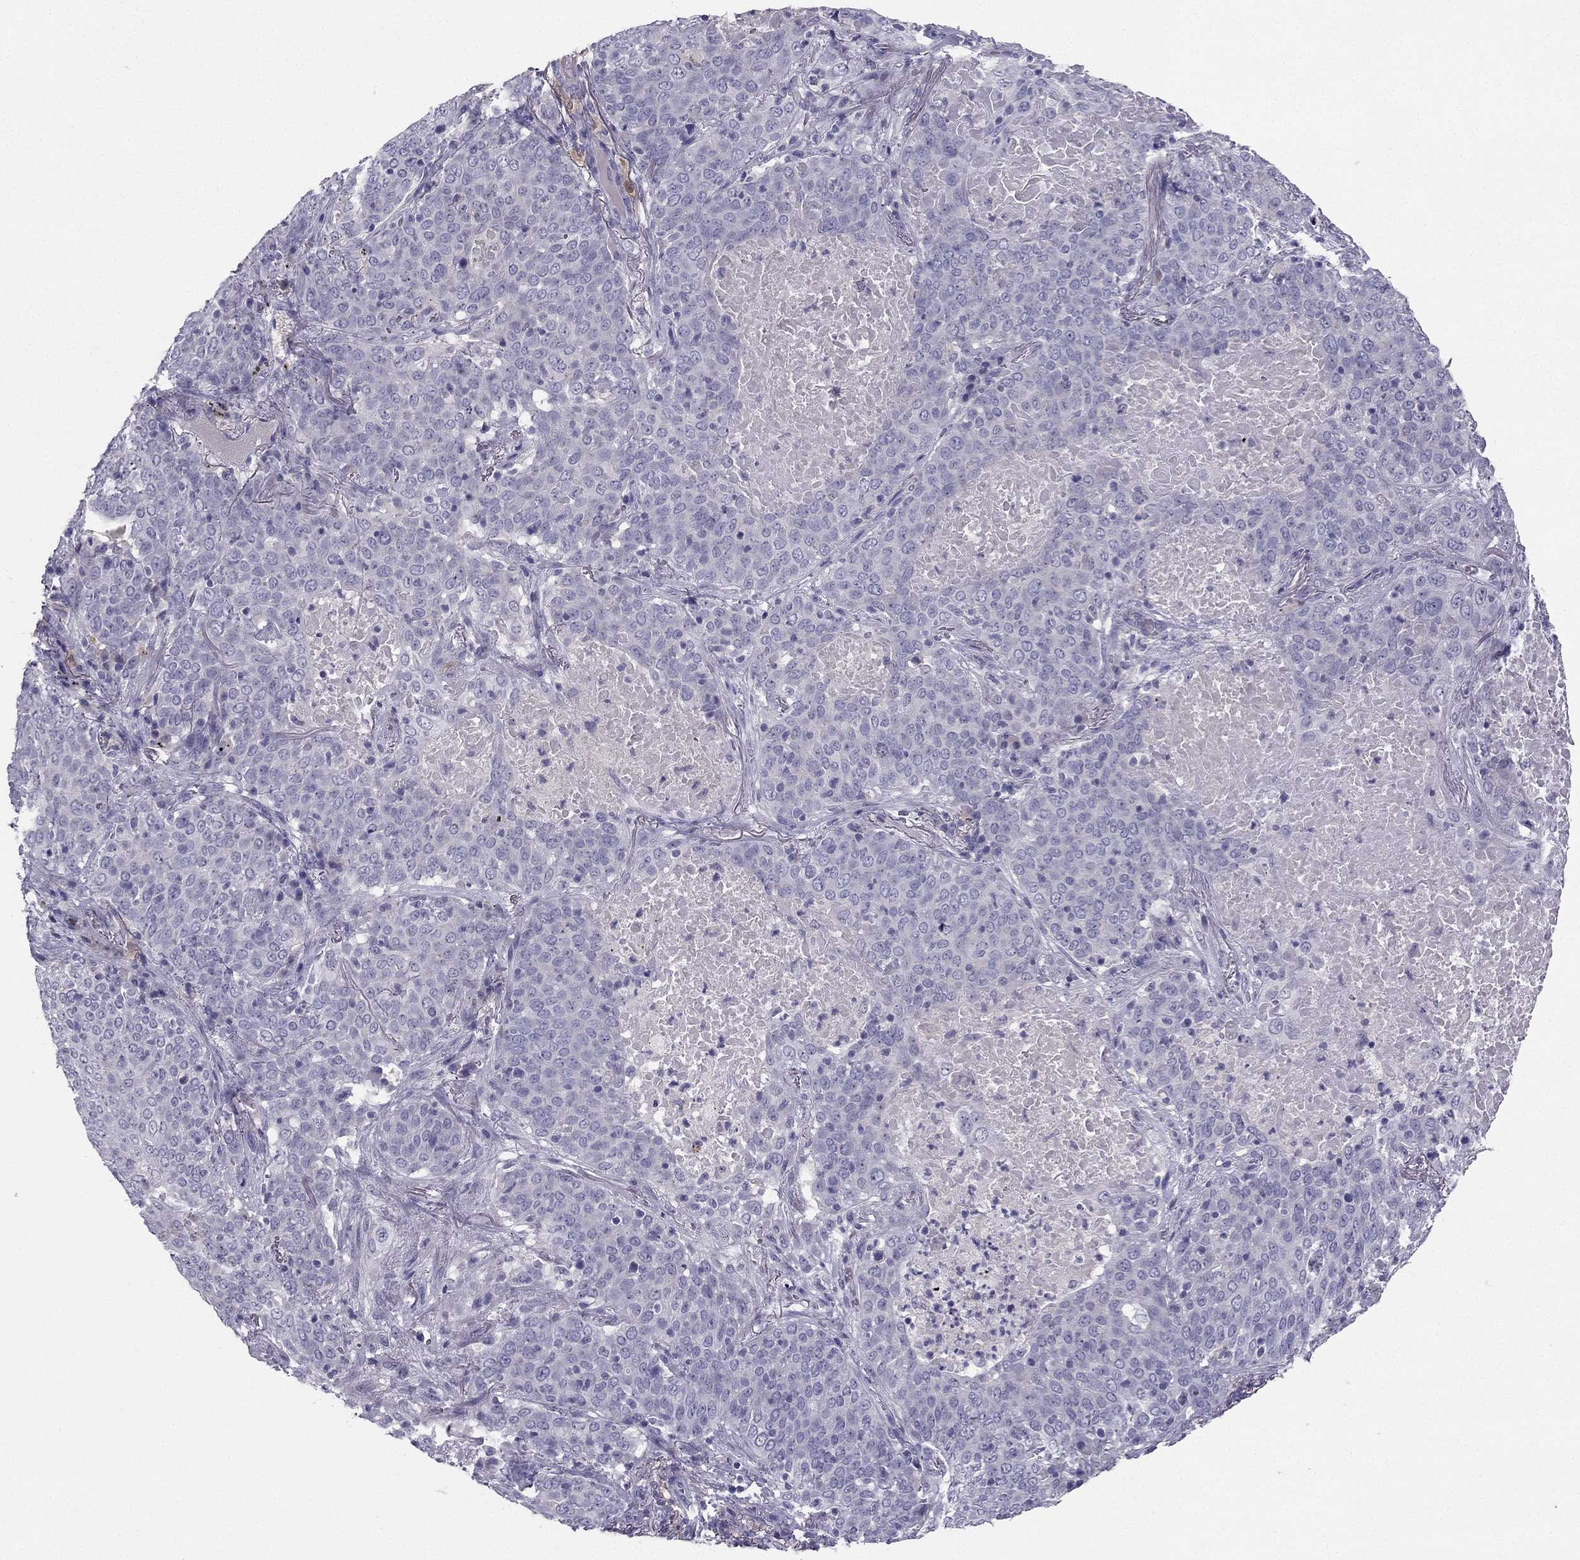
{"staining": {"intensity": "negative", "quantity": "none", "location": "none"}, "tissue": "lung cancer", "cell_type": "Tumor cells", "image_type": "cancer", "snomed": [{"axis": "morphology", "description": "Squamous cell carcinoma, NOS"}, {"axis": "topography", "description": "Lung"}], "caption": "High power microscopy photomicrograph of an IHC image of lung squamous cell carcinoma, revealing no significant expression in tumor cells.", "gene": "LMTK3", "patient": {"sex": "male", "age": 82}}